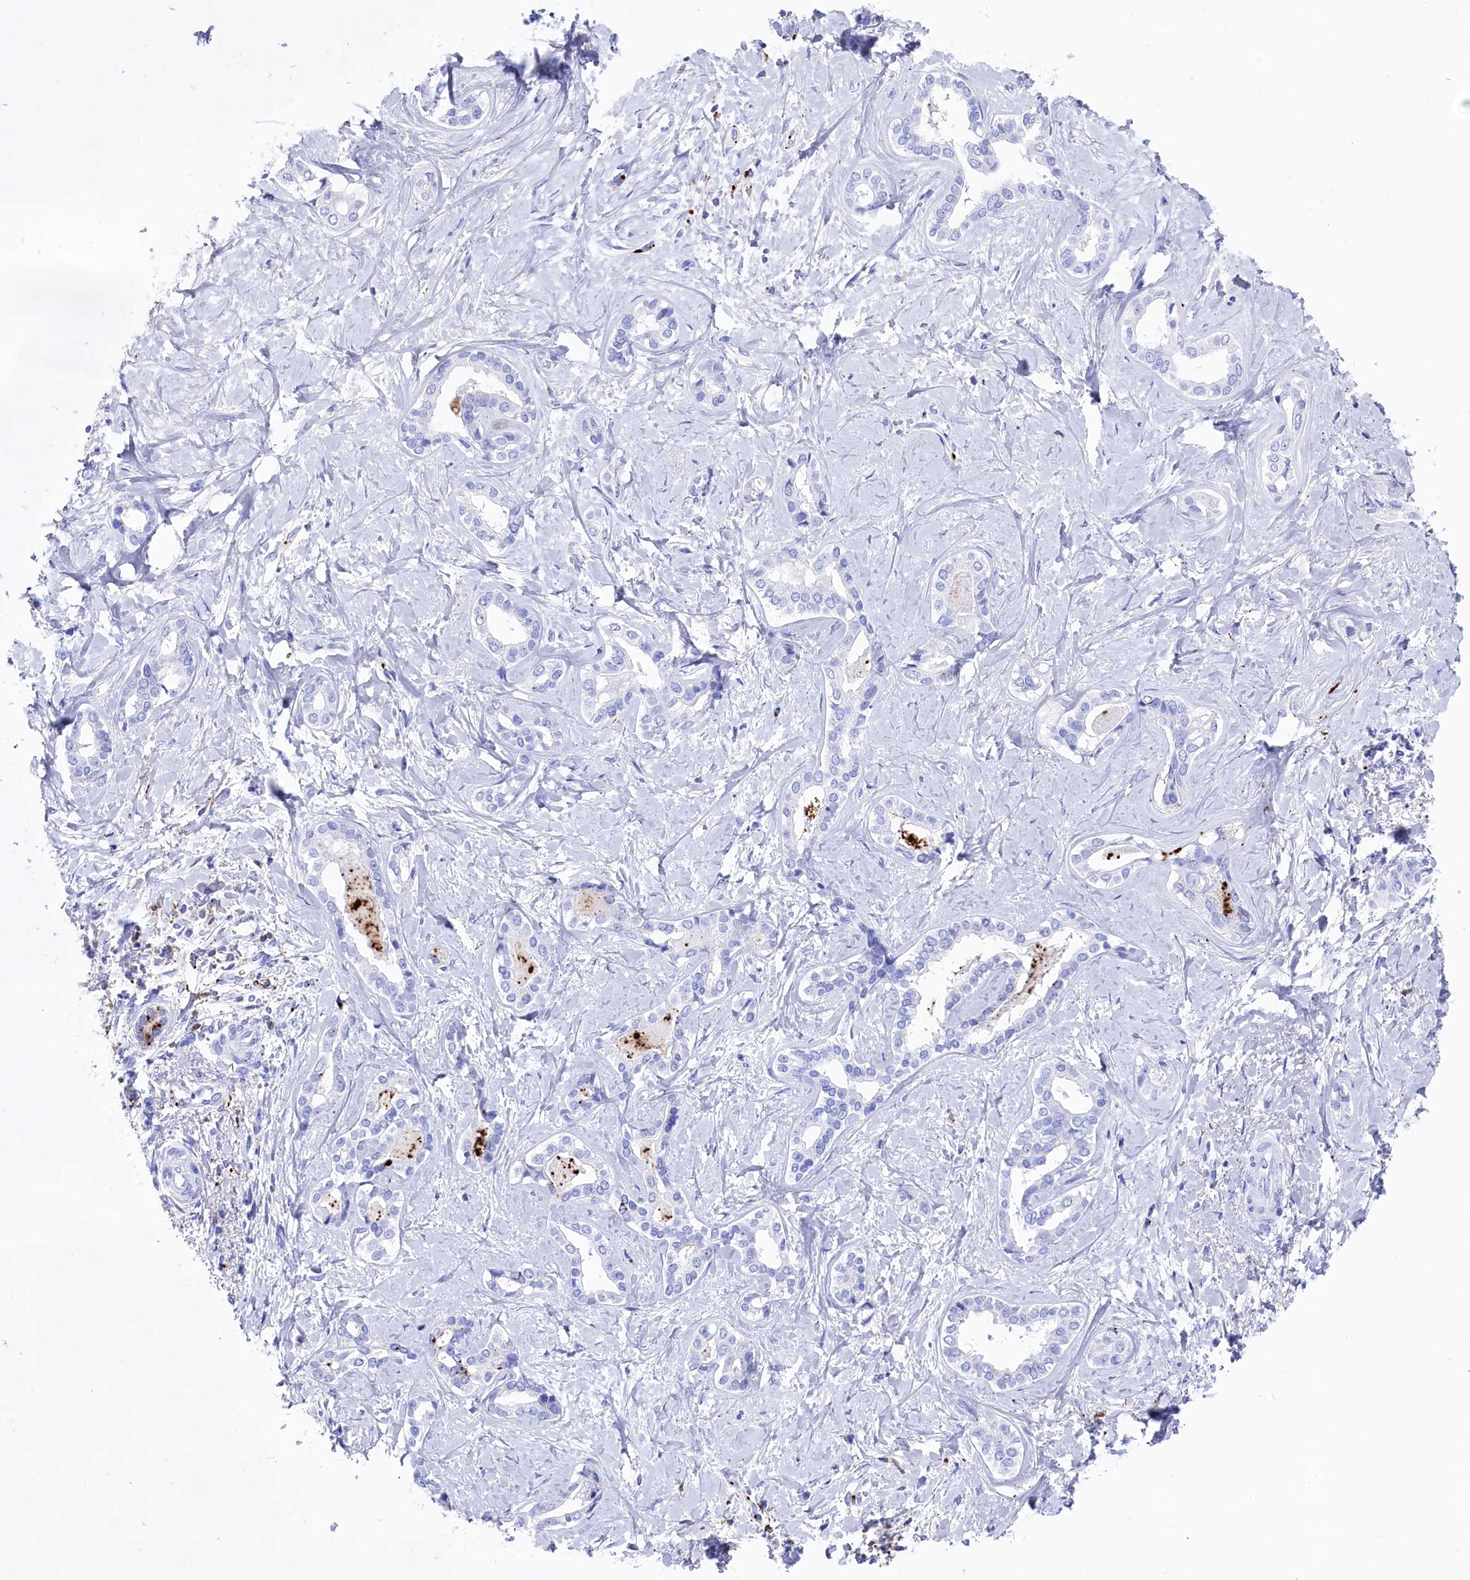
{"staining": {"intensity": "negative", "quantity": "none", "location": "none"}, "tissue": "liver cancer", "cell_type": "Tumor cells", "image_type": "cancer", "snomed": [{"axis": "morphology", "description": "Carcinoma, Hepatocellular, NOS"}, {"axis": "topography", "description": "Liver"}], "caption": "Histopathology image shows no significant protein positivity in tumor cells of hepatocellular carcinoma (liver). (DAB IHC with hematoxylin counter stain).", "gene": "PLAC8", "patient": {"sex": "female", "age": 73}}